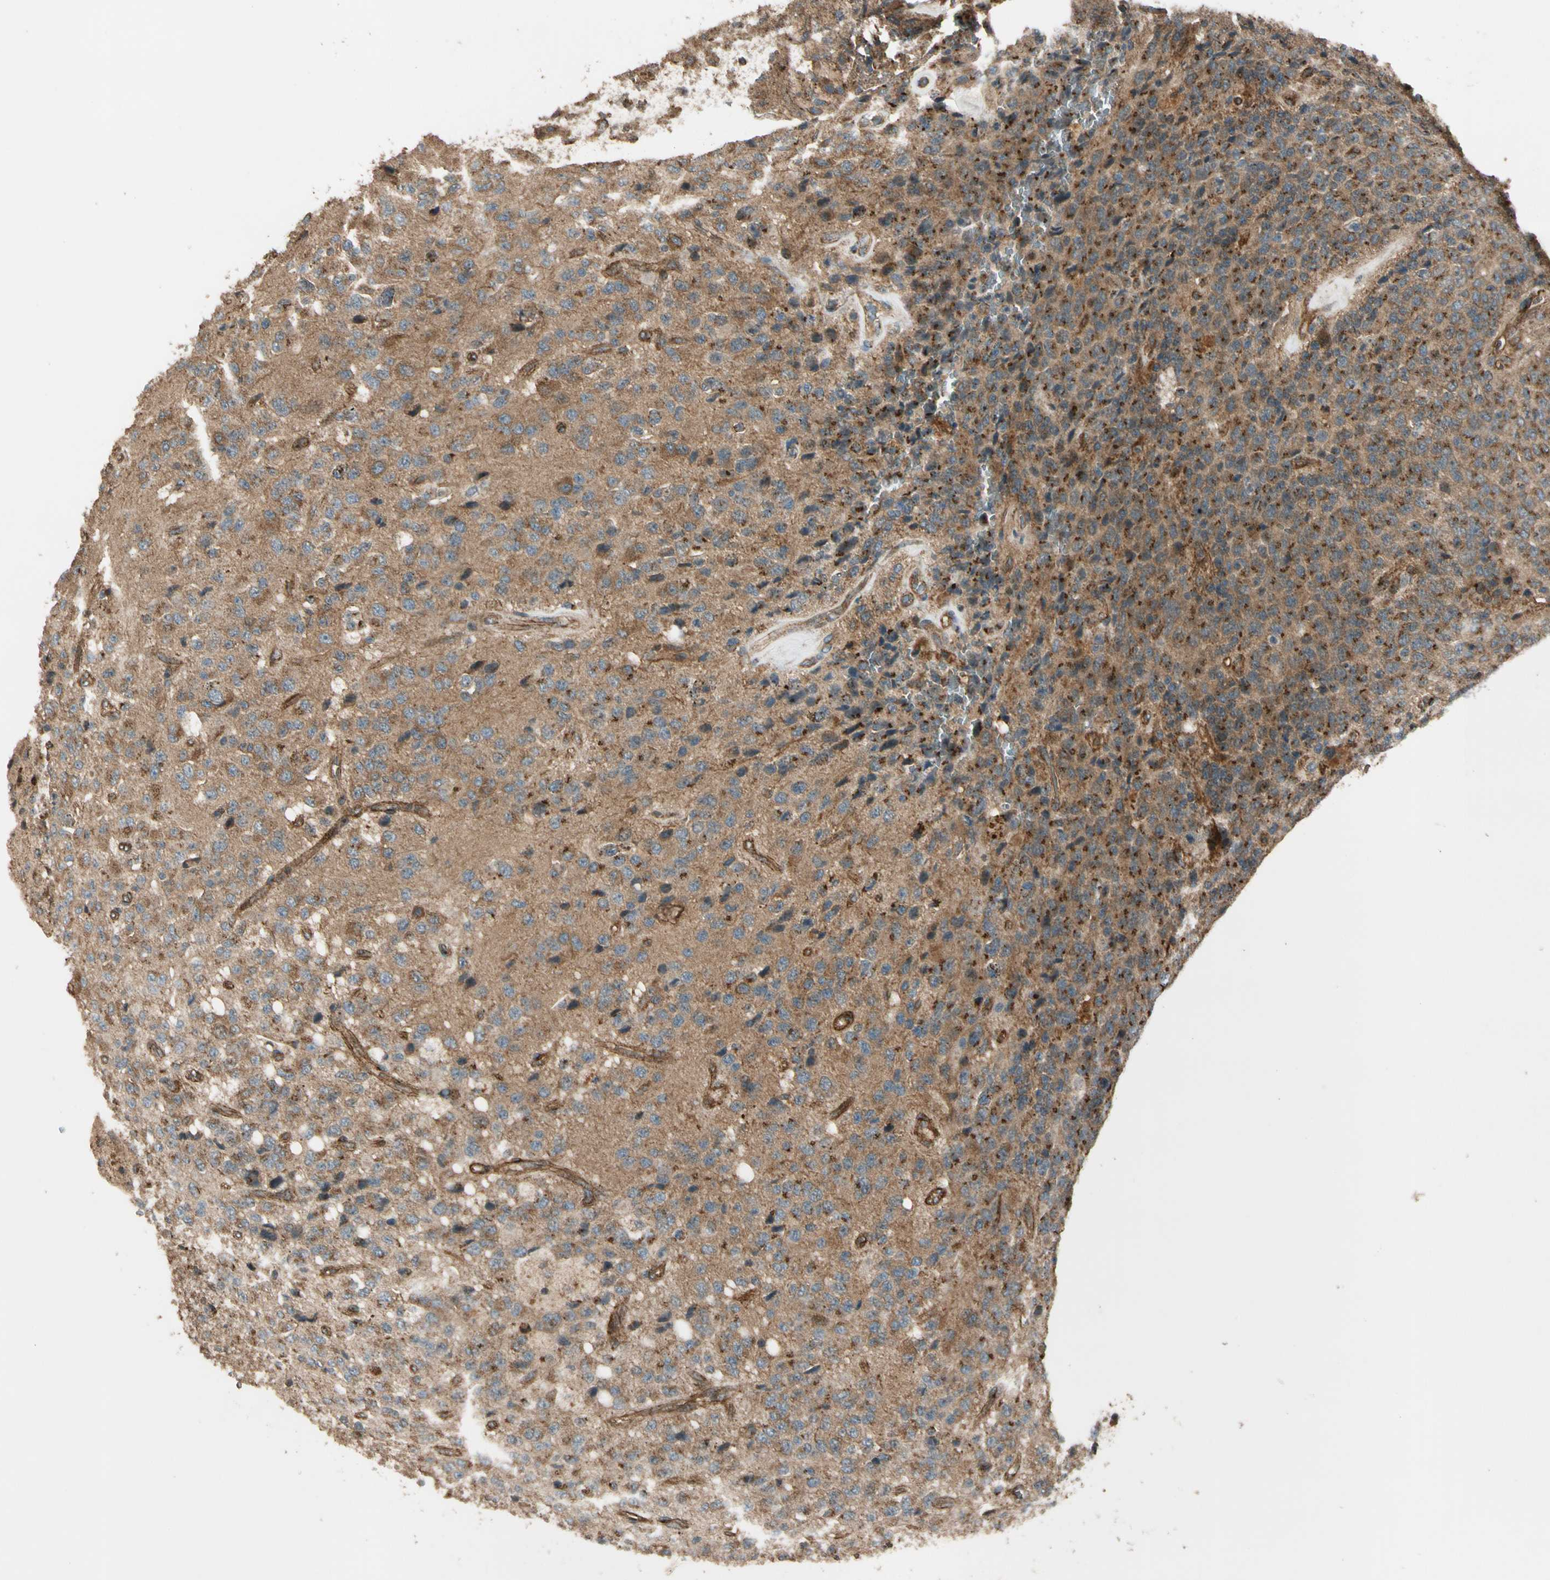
{"staining": {"intensity": "moderate", "quantity": ">75%", "location": "cytoplasmic/membranous"}, "tissue": "glioma", "cell_type": "Tumor cells", "image_type": "cancer", "snomed": [{"axis": "morphology", "description": "Glioma, malignant, High grade"}, {"axis": "topography", "description": "pancreas cauda"}], "caption": "Immunohistochemistry (IHC) staining of malignant high-grade glioma, which shows medium levels of moderate cytoplasmic/membranous expression in about >75% of tumor cells indicating moderate cytoplasmic/membranous protein positivity. The staining was performed using DAB (brown) for protein detection and nuclei were counterstained in hematoxylin (blue).", "gene": "GCK", "patient": {"sex": "male", "age": 60}}